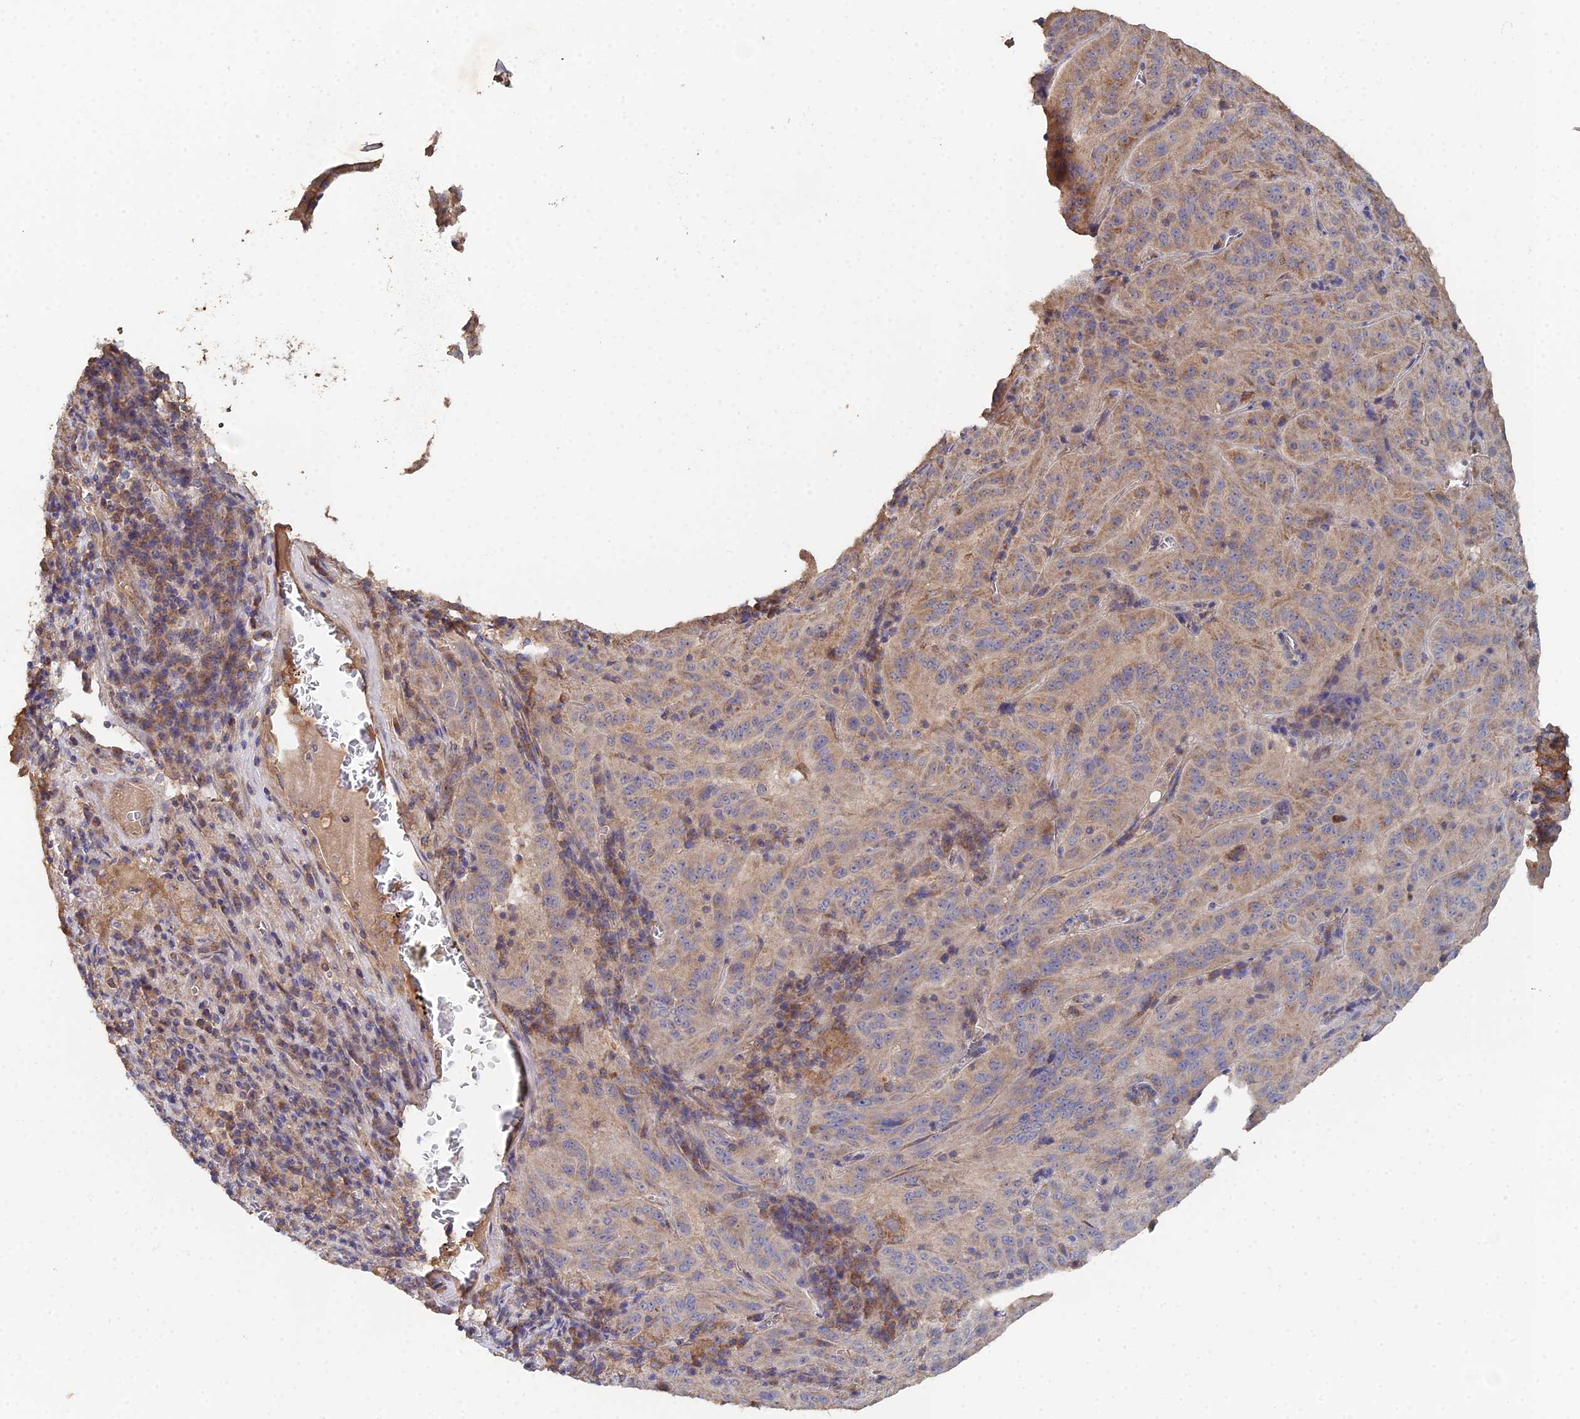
{"staining": {"intensity": "moderate", "quantity": "25%-75%", "location": "cytoplasmic/membranous"}, "tissue": "pancreatic cancer", "cell_type": "Tumor cells", "image_type": "cancer", "snomed": [{"axis": "morphology", "description": "Adenocarcinoma, NOS"}, {"axis": "topography", "description": "Pancreas"}], "caption": "Pancreatic adenocarcinoma stained for a protein demonstrates moderate cytoplasmic/membranous positivity in tumor cells.", "gene": "SPANXN4", "patient": {"sex": "male", "age": 63}}